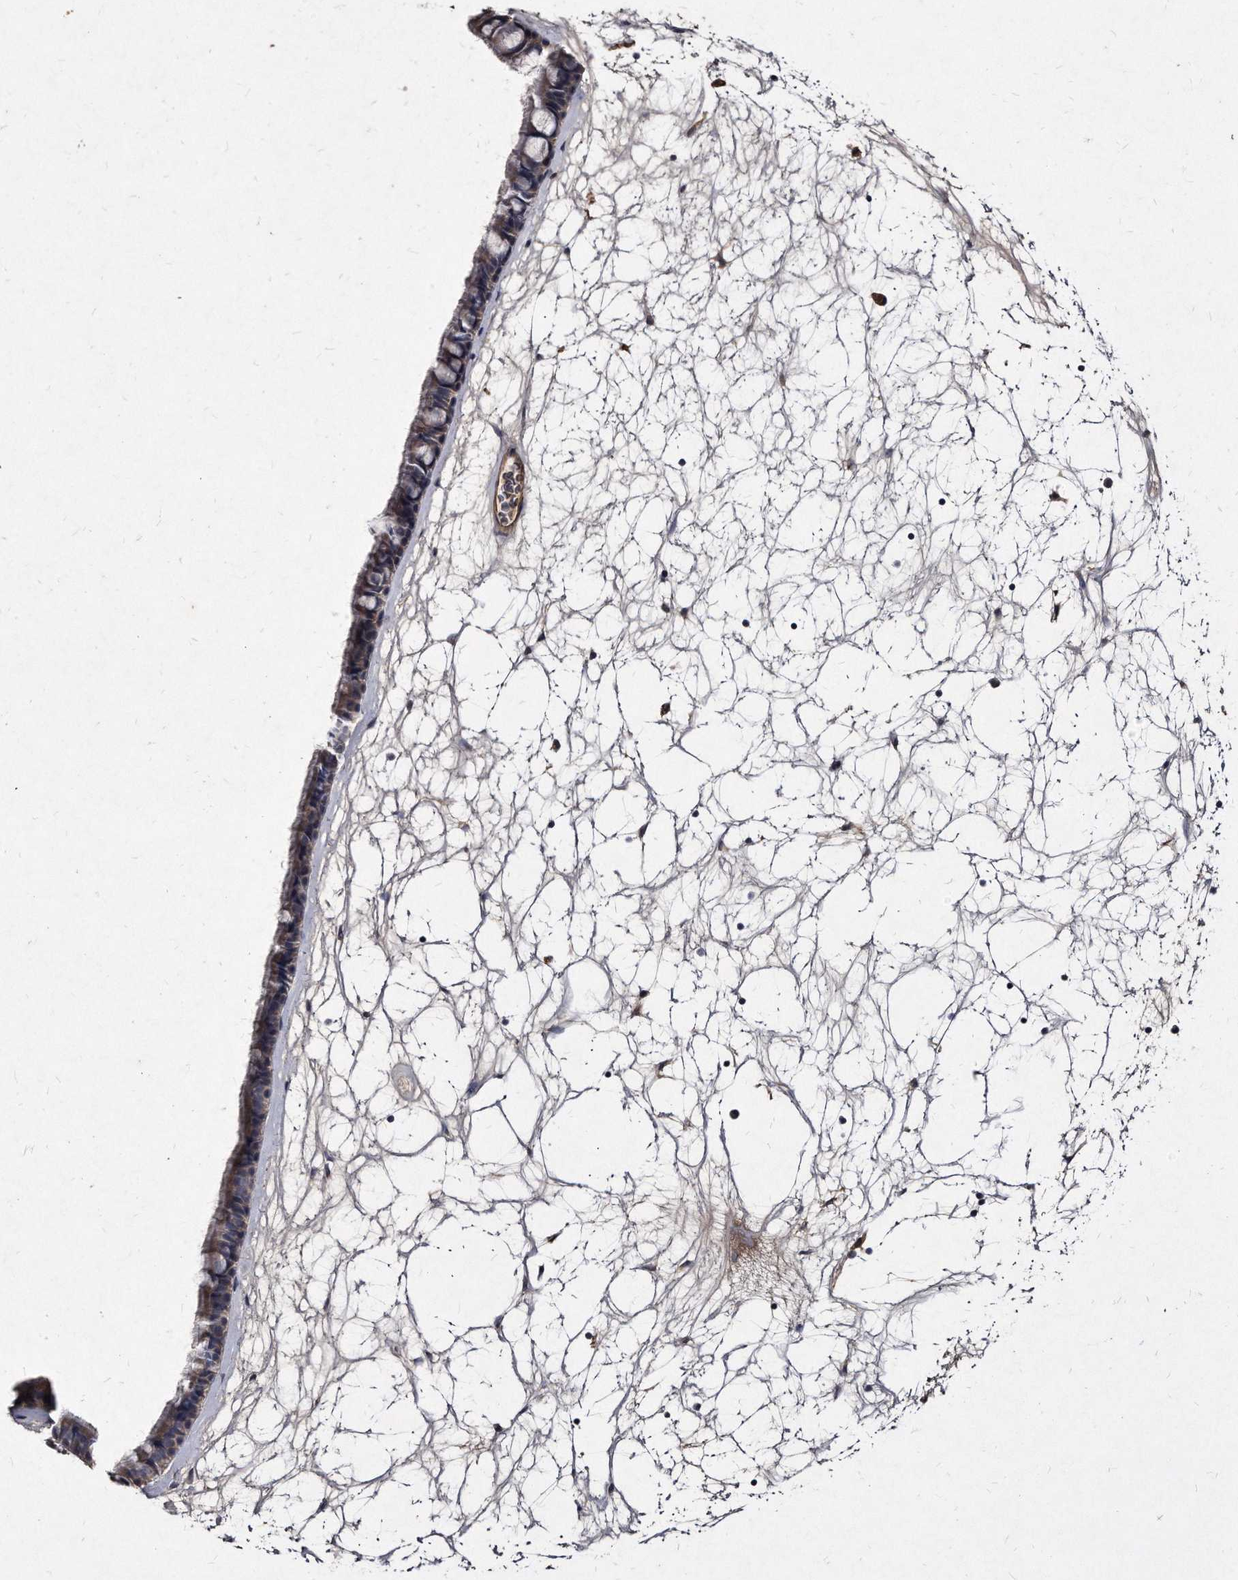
{"staining": {"intensity": "weak", "quantity": "25%-75%", "location": "cytoplasmic/membranous"}, "tissue": "nasopharynx", "cell_type": "Respiratory epithelial cells", "image_type": "normal", "snomed": [{"axis": "morphology", "description": "Normal tissue, NOS"}, {"axis": "topography", "description": "Nasopharynx"}], "caption": "Immunohistochemistry (IHC) image of normal nasopharynx: human nasopharynx stained using immunohistochemistry (IHC) exhibits low levels of weak protein expression localized specifically in the cytoplasmic/membranous of respiratory epithelial cells, appearing as a cytoplasmic/membranous brown color.", "gene": "KLHDC3", "patient": {"sex": "male", "age": 64}}